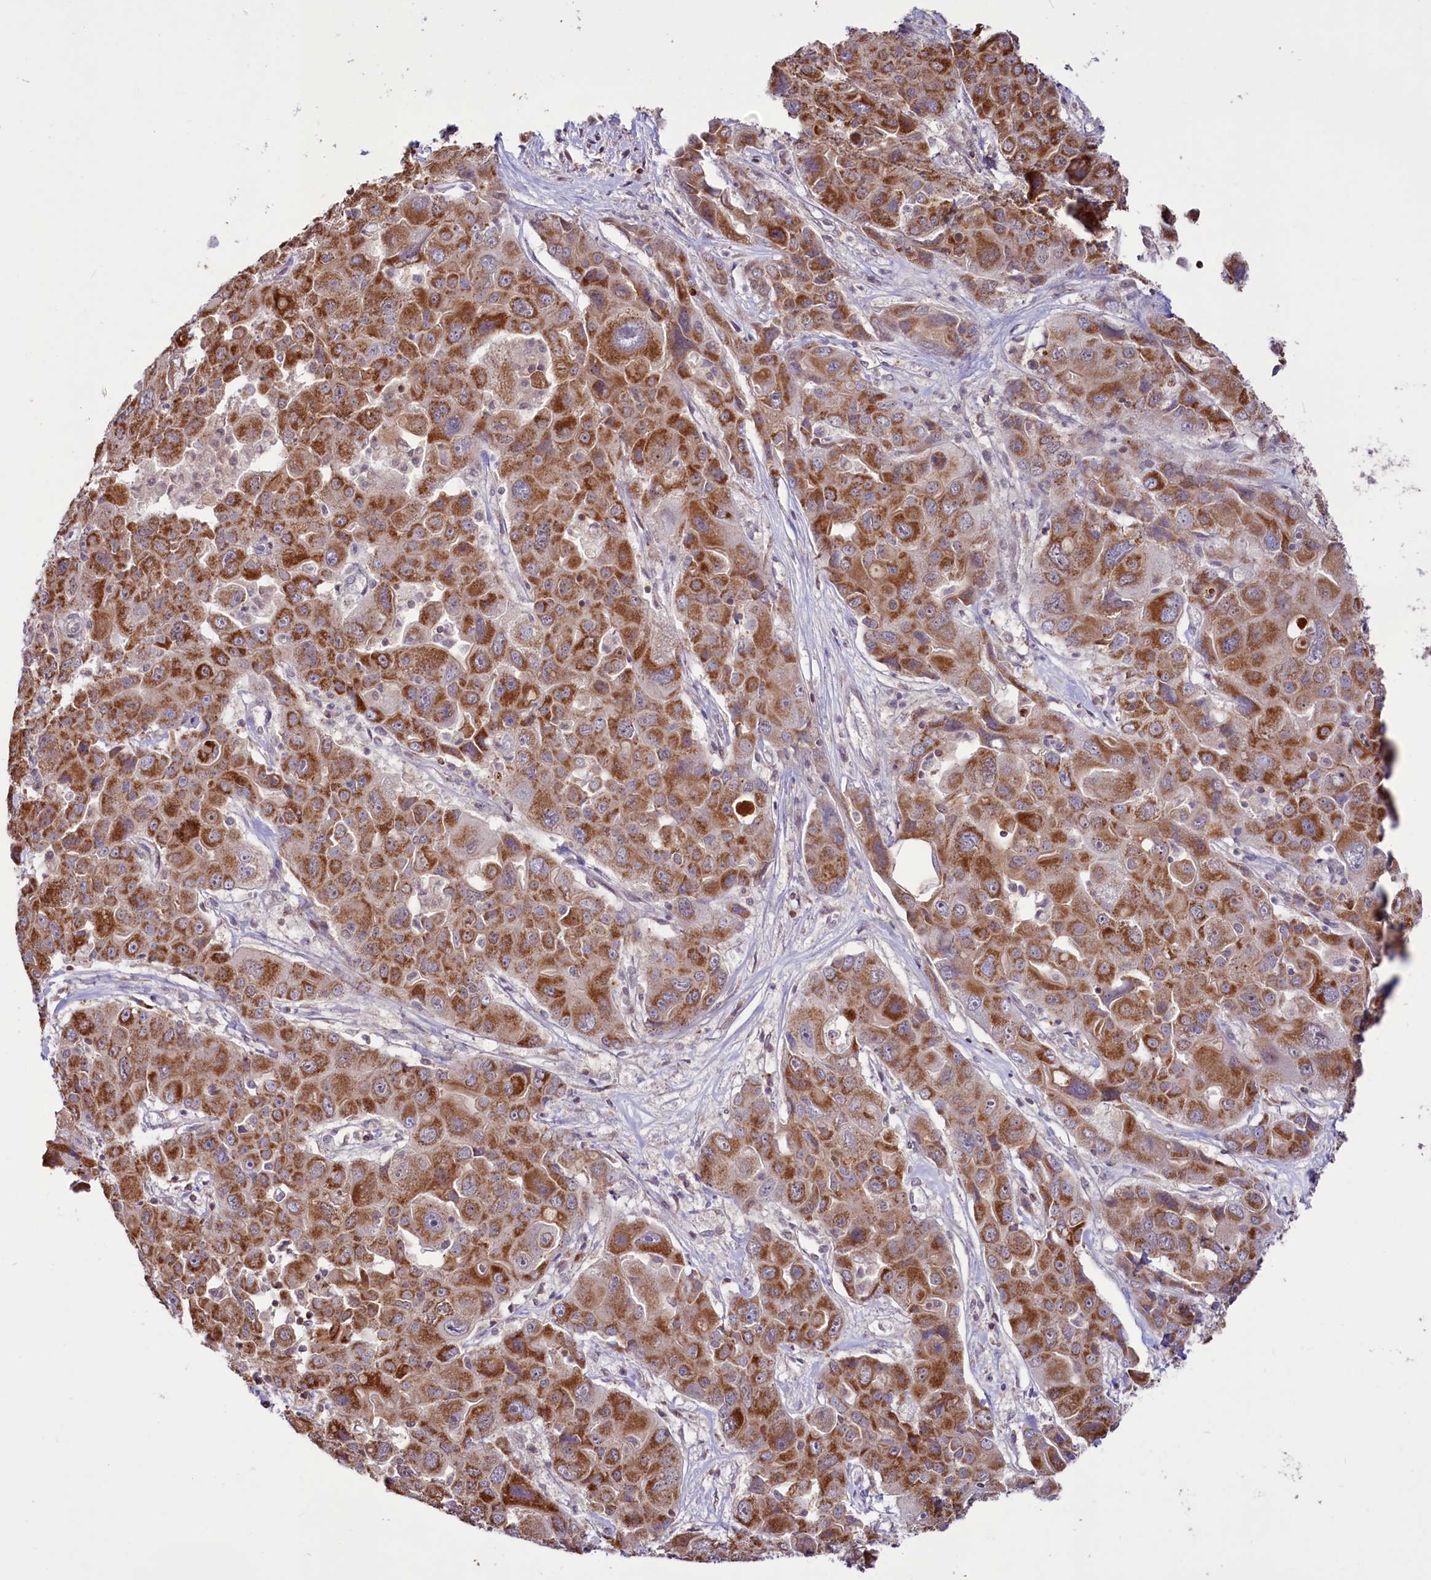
{"staining": {"intensity": "strong", "quantity": ">75%", "location": "cytoplasmic/membranous"}, "tissue": "liver cancer", "cell_type": "Tumor cells", "image_type": "cancer", "snomed": [{"axis": "morphology", "description": "Cholangiocarcinoma"}, {"axis": "topography", "description": "Liver"}], "caption": "Approximately >75% of tumor cells in liver cholangiocarcinoma show strong cytoplasmic/membranous protein positivity as visualized by brown immunohistochemical staining.", "gene": "PHC3", "patient": {"sex": "male", "age": 67}}